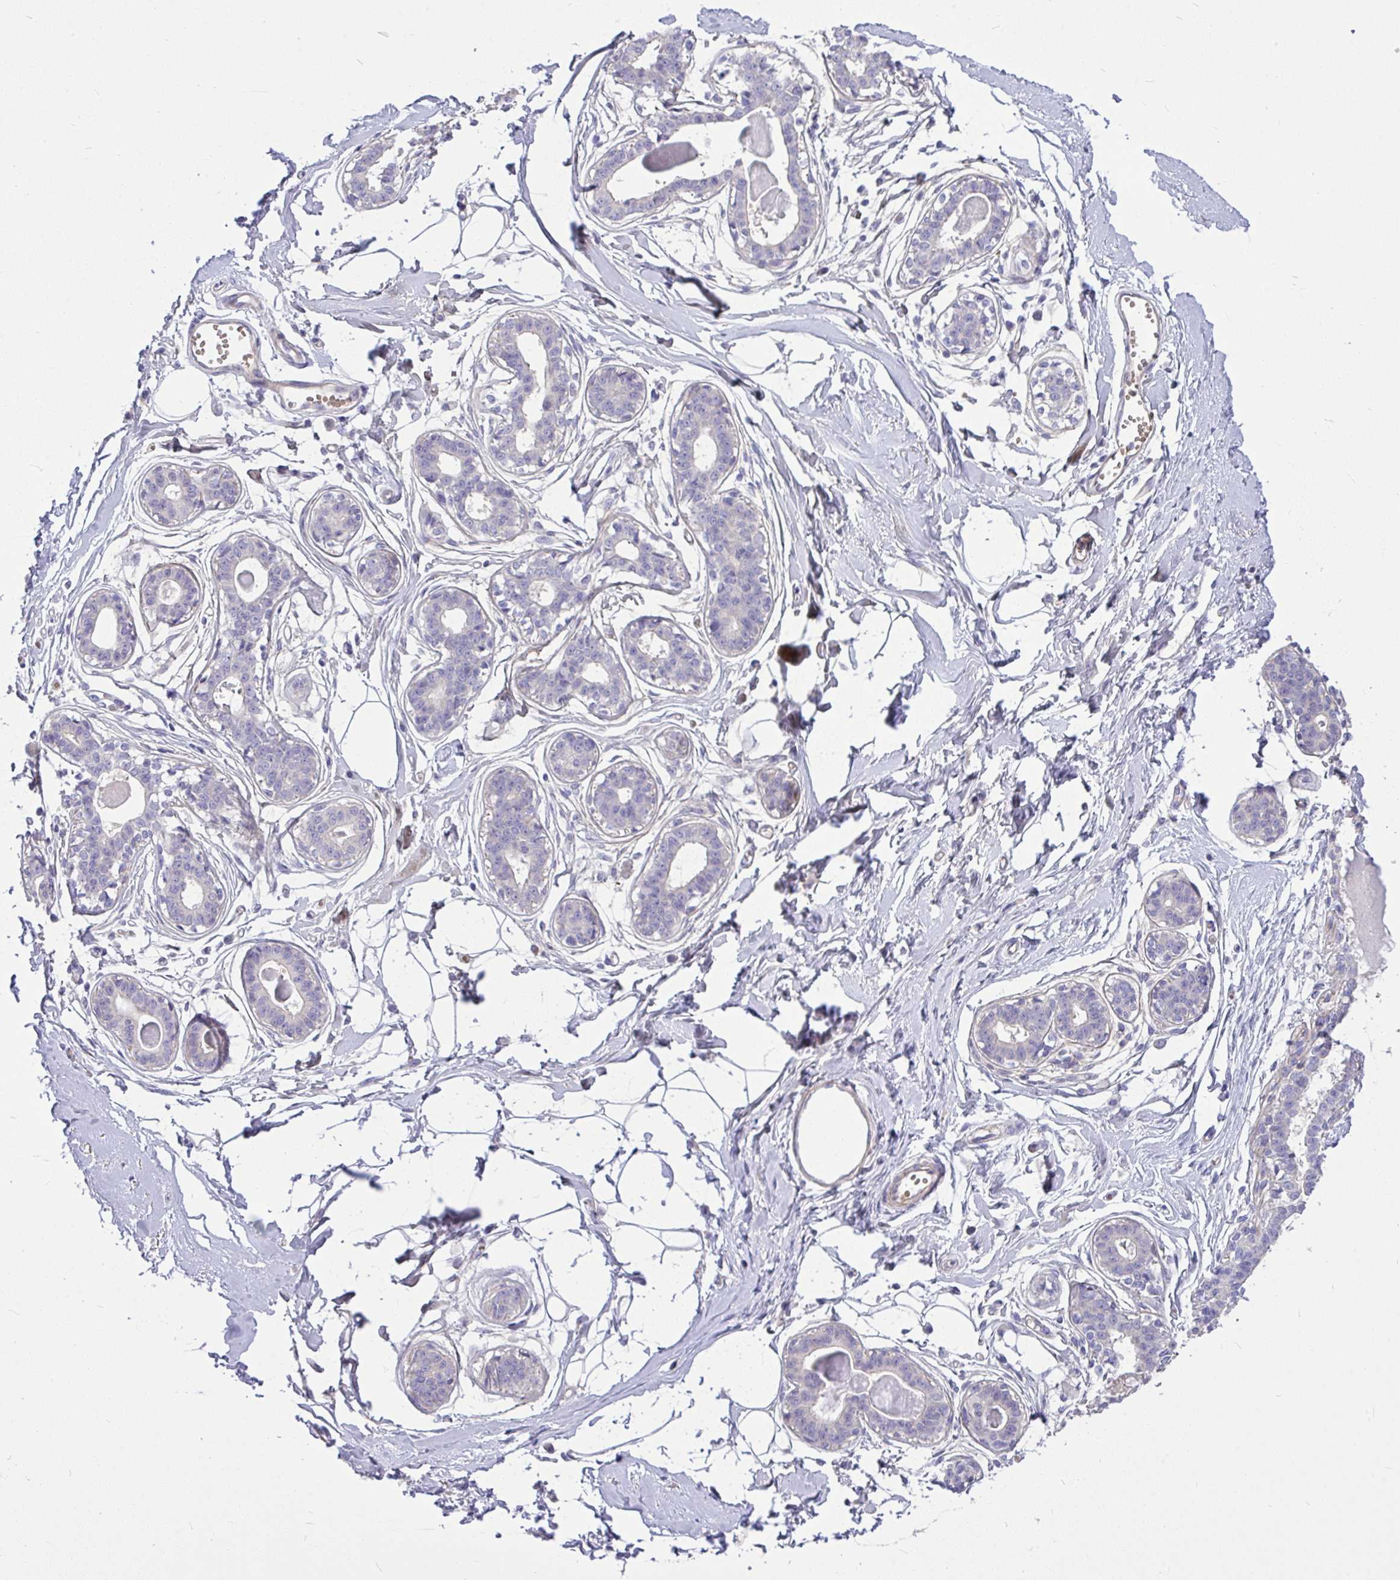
{"staining": {"intensity": "negative", "quantity": "none", "location": "none"}, "tissue": "breast", "cell_type": "Adipocytes", "image_type": "normal", "snomed": [{"axis": "morphology", "description": "Normal tissue, NOS"}, {"axis": "topography", "description": "Breast"}], "caption": "This is a image of immunohistochemistry staining of normal breast, which shows no positivity in adipocytes.", "gene": "MOCS1", "patient": {"sex": "female", "age": 45}}